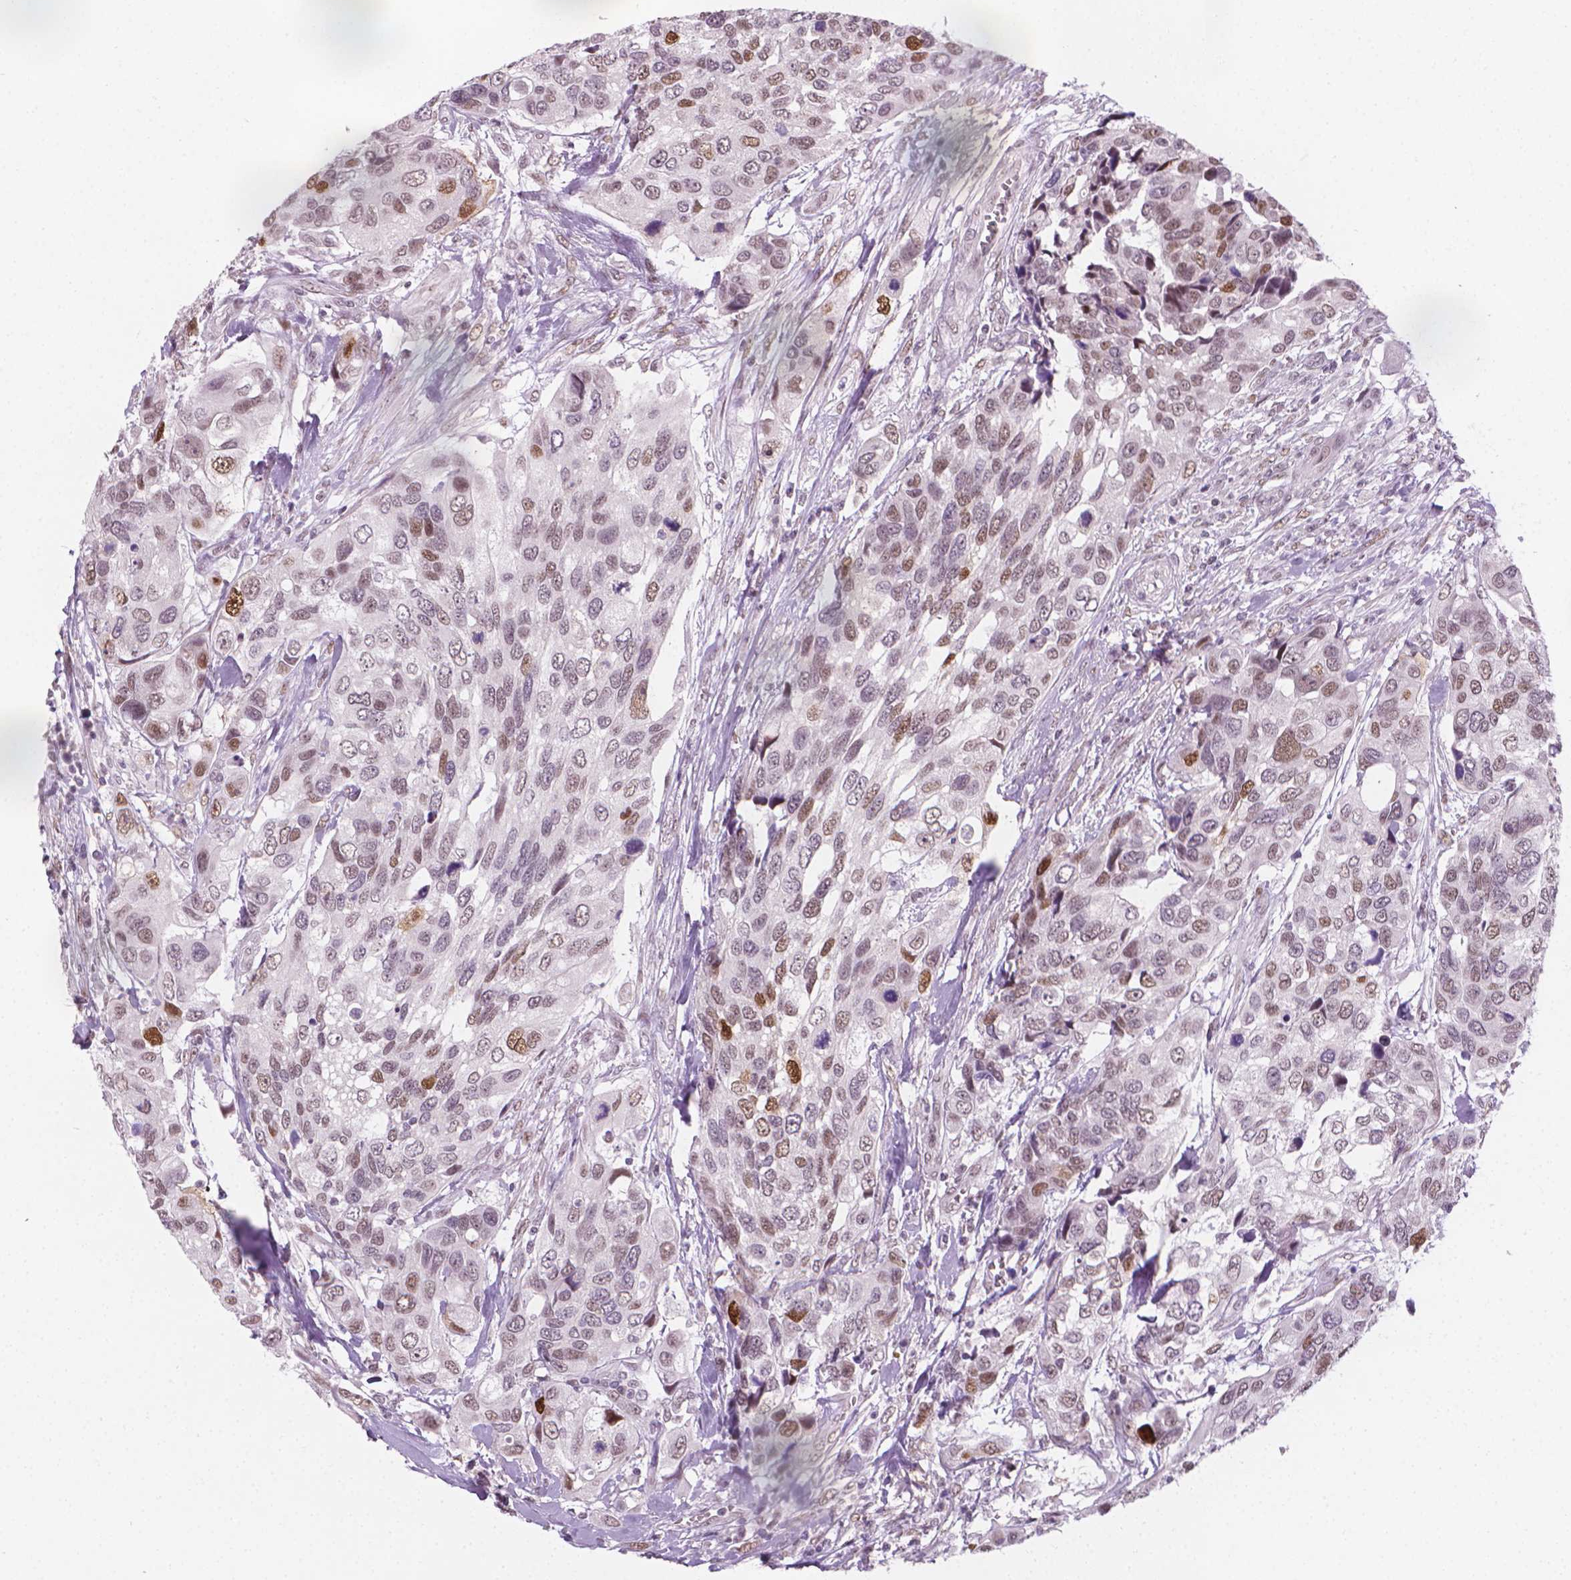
{"staining": {"intensity": "moderate", "quantity": "<25%", "location": "nuclear"}, "tissue": "urothelial cancer", "cell_type": "Tumor cells", "image_type": "cancer", "snomed": [{"axis": "morphology", "description": "Urothelial carcinoma, High grade"}, {"axis": "topography", "description": "Urinary bladder"}], "caption": "Protein analysis of urothelial cancer tissue shows moderate nuclear positivity in approximately <25% of tumor cells. (DAB (3,3'-diaminobenzidine) IHC, brown staining for protein, blue staining for nuclei).", "gene": "CDKN1C", "patient": {"sex": "male", "age": 60}}